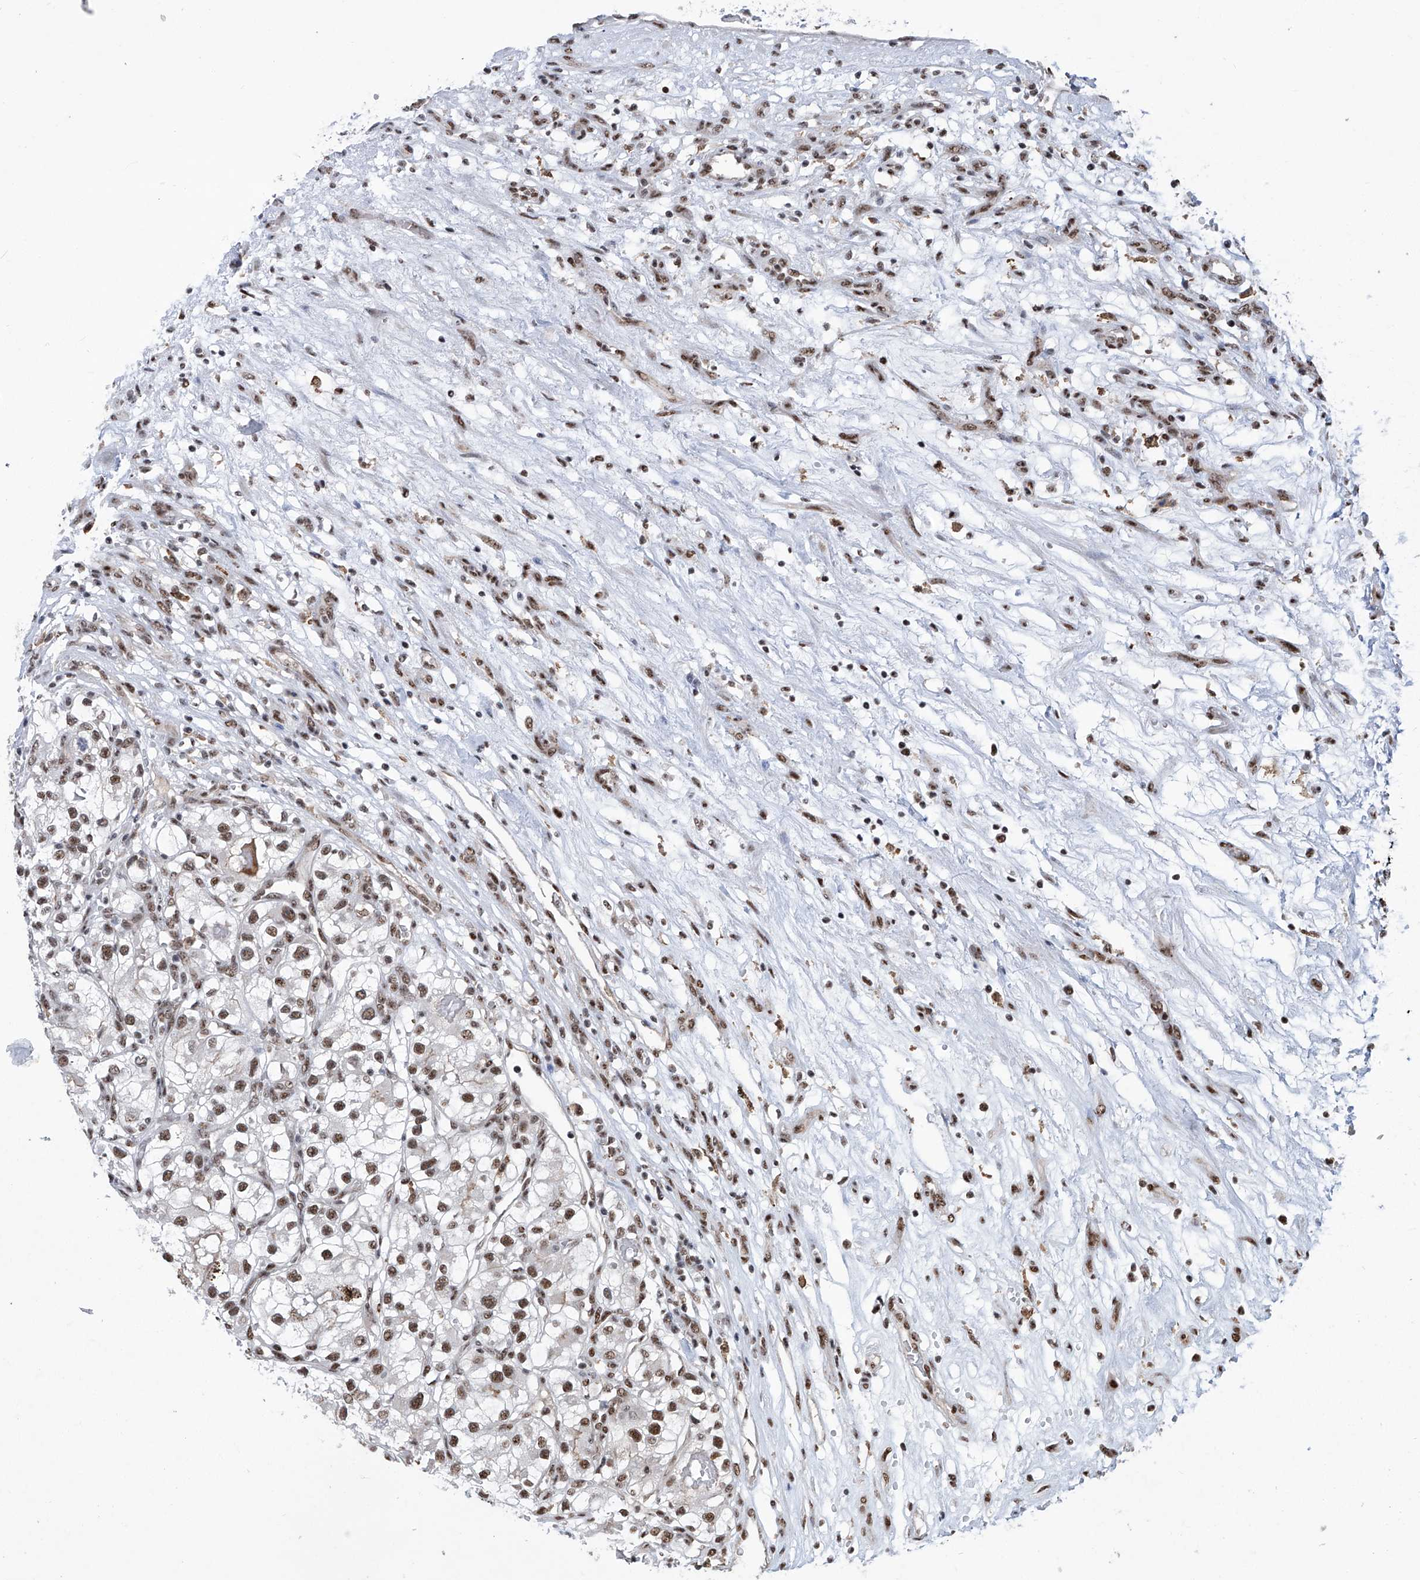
{"staining": {"intensity": "moderate", "quantity": ">75%", "location": "nuclear"}, "tissue": "renal cancer", "cell_type": "Tumor cells", "image_type": "cancer", "snomed": [{"axis": "morphology", "description": "Adenocarcinoma, NOS"}, {"axis": "topography", "description": "Kidney"}], "caption": "DAB immunohistochemical staining of renal adenocarcinoma displays moderate nuclear protein staining in approximately >75% of tumor cells.", "gene": "FBXL4", "patient": {"sex": "female", "age": 57}}